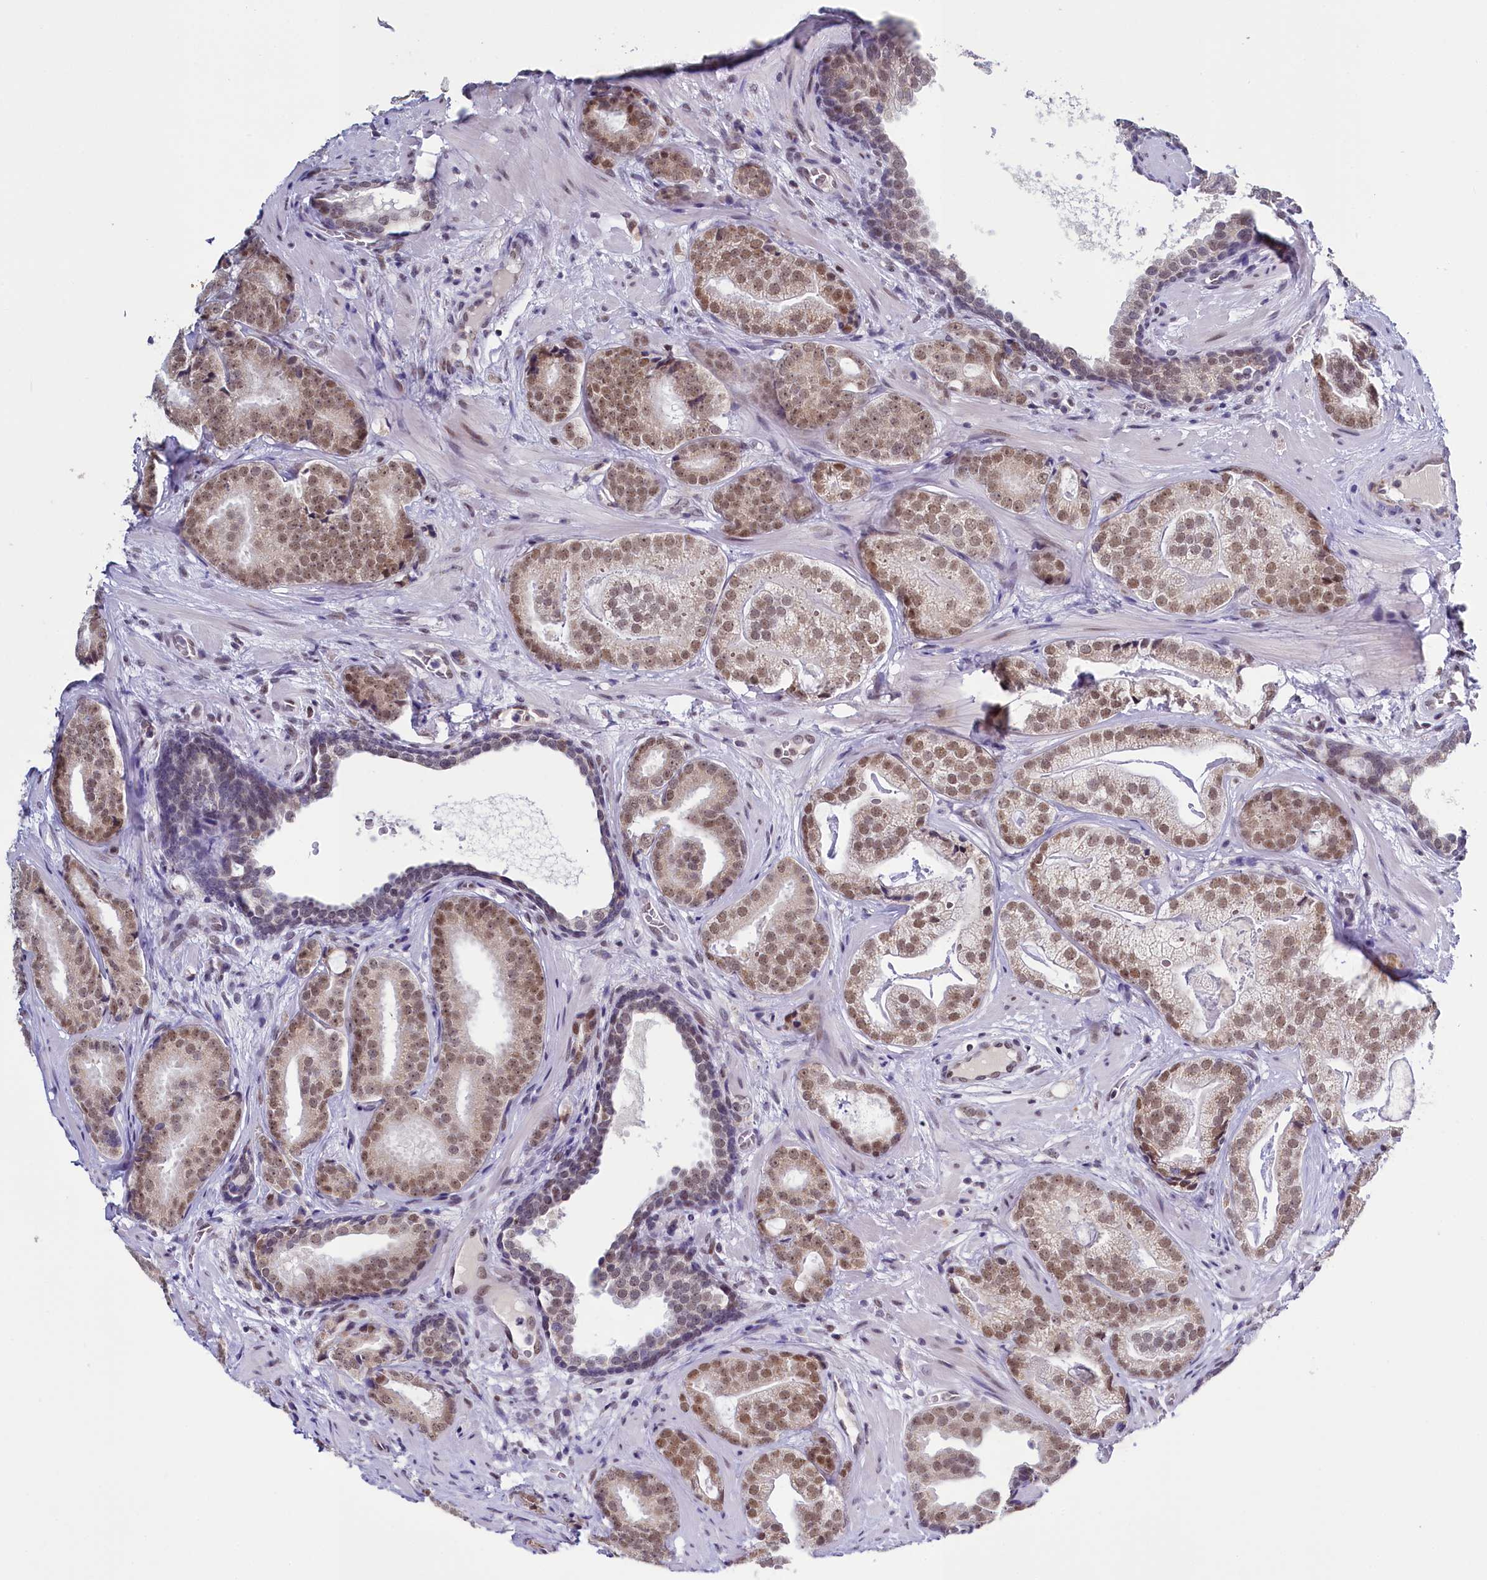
{"staining": {"intensity": "moderate", "quantity": ">75%", "location": "nuclear"}, "tissue": "prostate cancer", "cell_type": "Tumor cells", "image_type": "cancer", "snomed": [{"axis": "morphology", "description": "Adenocarcinoma, High grade"}, {"axis": "topography", "description": "Prostate"}], "caption": "A medium amount of moderate nuclear positivity is appreciated in approximately >75% of tumor cells in prostate cancer (adenocarcinoma (high-grade)) tissue. The staining was performed using DAB (3,3'-diaminobenzidine) to visualize the protein expression in brown, while the nuclei were stained in blue with hematoxylin (Magnification: 20x).", "gene": "PPHLN1", "patient": {"sex": "male", "age": 60}}